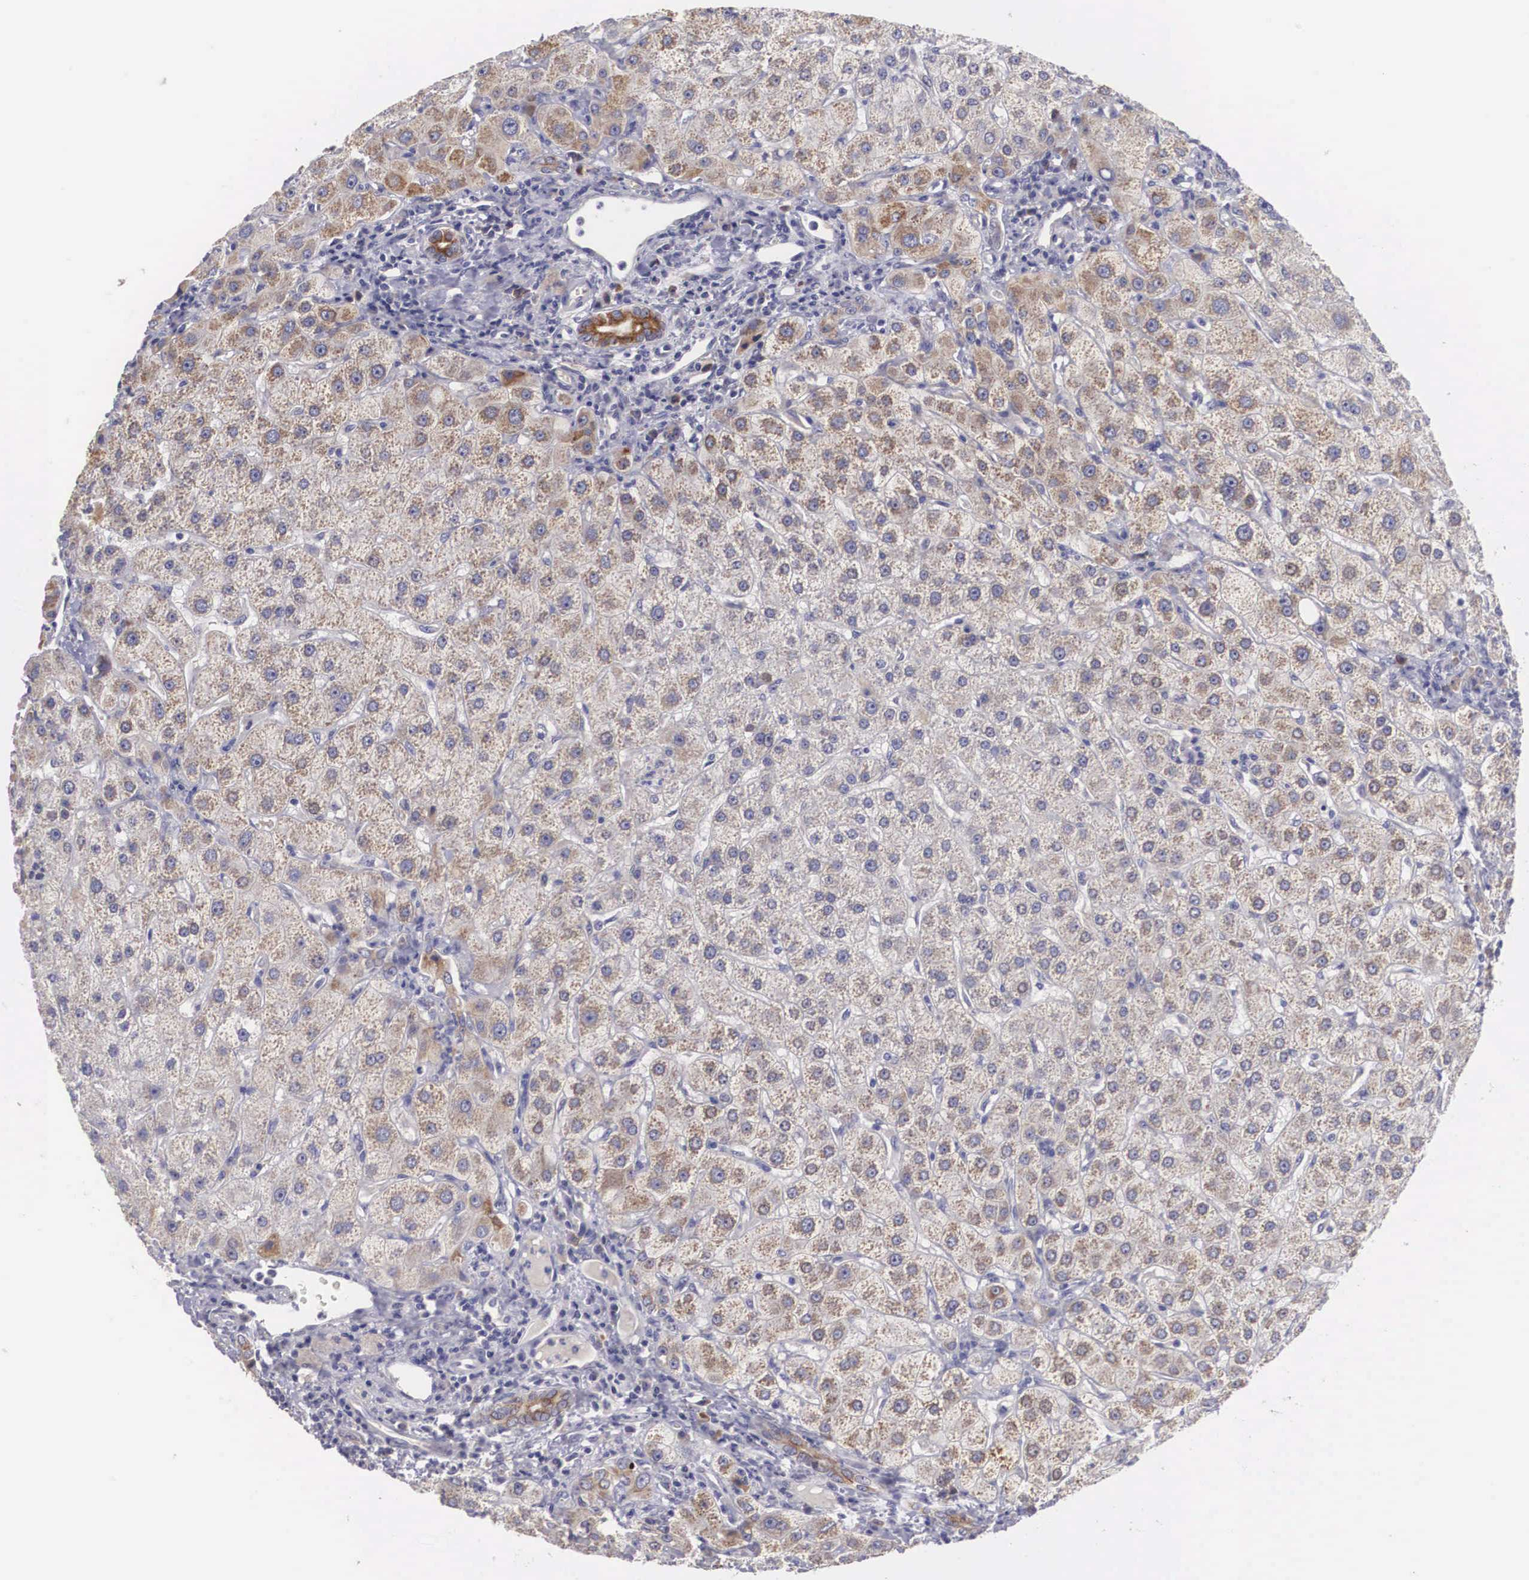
{"staining": {"intensity": "moderate", "quantity": "25%-75%", "location": "cytoplasmic/membranous"}, "tissue": "liver", "cell_type": "Cholangiocytes", "image_type": "normal", "snomed": [{"axis": "morphology", "description": "Normal tissue, NOS"}, {"axis": "topography", "description": "Liver"}], "caption": "IHC image of unremarkable liver: human liver stained using immunohistochemistry (IHC) exhibits medium levels of moderate protein expression localized specifically in the cytoplasmic/membranous of cholangiocytes, appearing as a cytoplasmic/membranous brown color.", "gene": "NREP", "patient": {"sex": "female", "age": 79}}